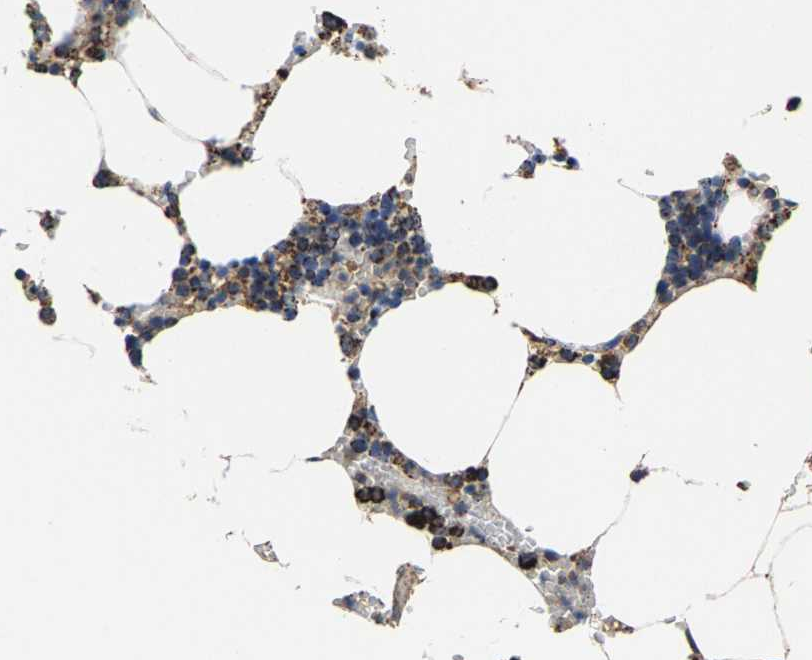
{"staining": {"intensity": "strong", "quantity": ">75%", "location": "cytoplasmic/membranous"}, "tissue": "bone marrow", "cell_type": "Hematopoietic cells", "image_type": "normal", "snomed": [{"axis": "morphology", "description": "Normal tissue, NOS"}, {"axis": "topography", "description": "Bone marrow"}], "caption": "Human bone marrow stained with a brown dye displays strong cytoplasmic/membranous positive expression in about >75% of hematopoietic cells.", "gene": "SHMT2", "patient": {"sex": "male", "age": 70}}